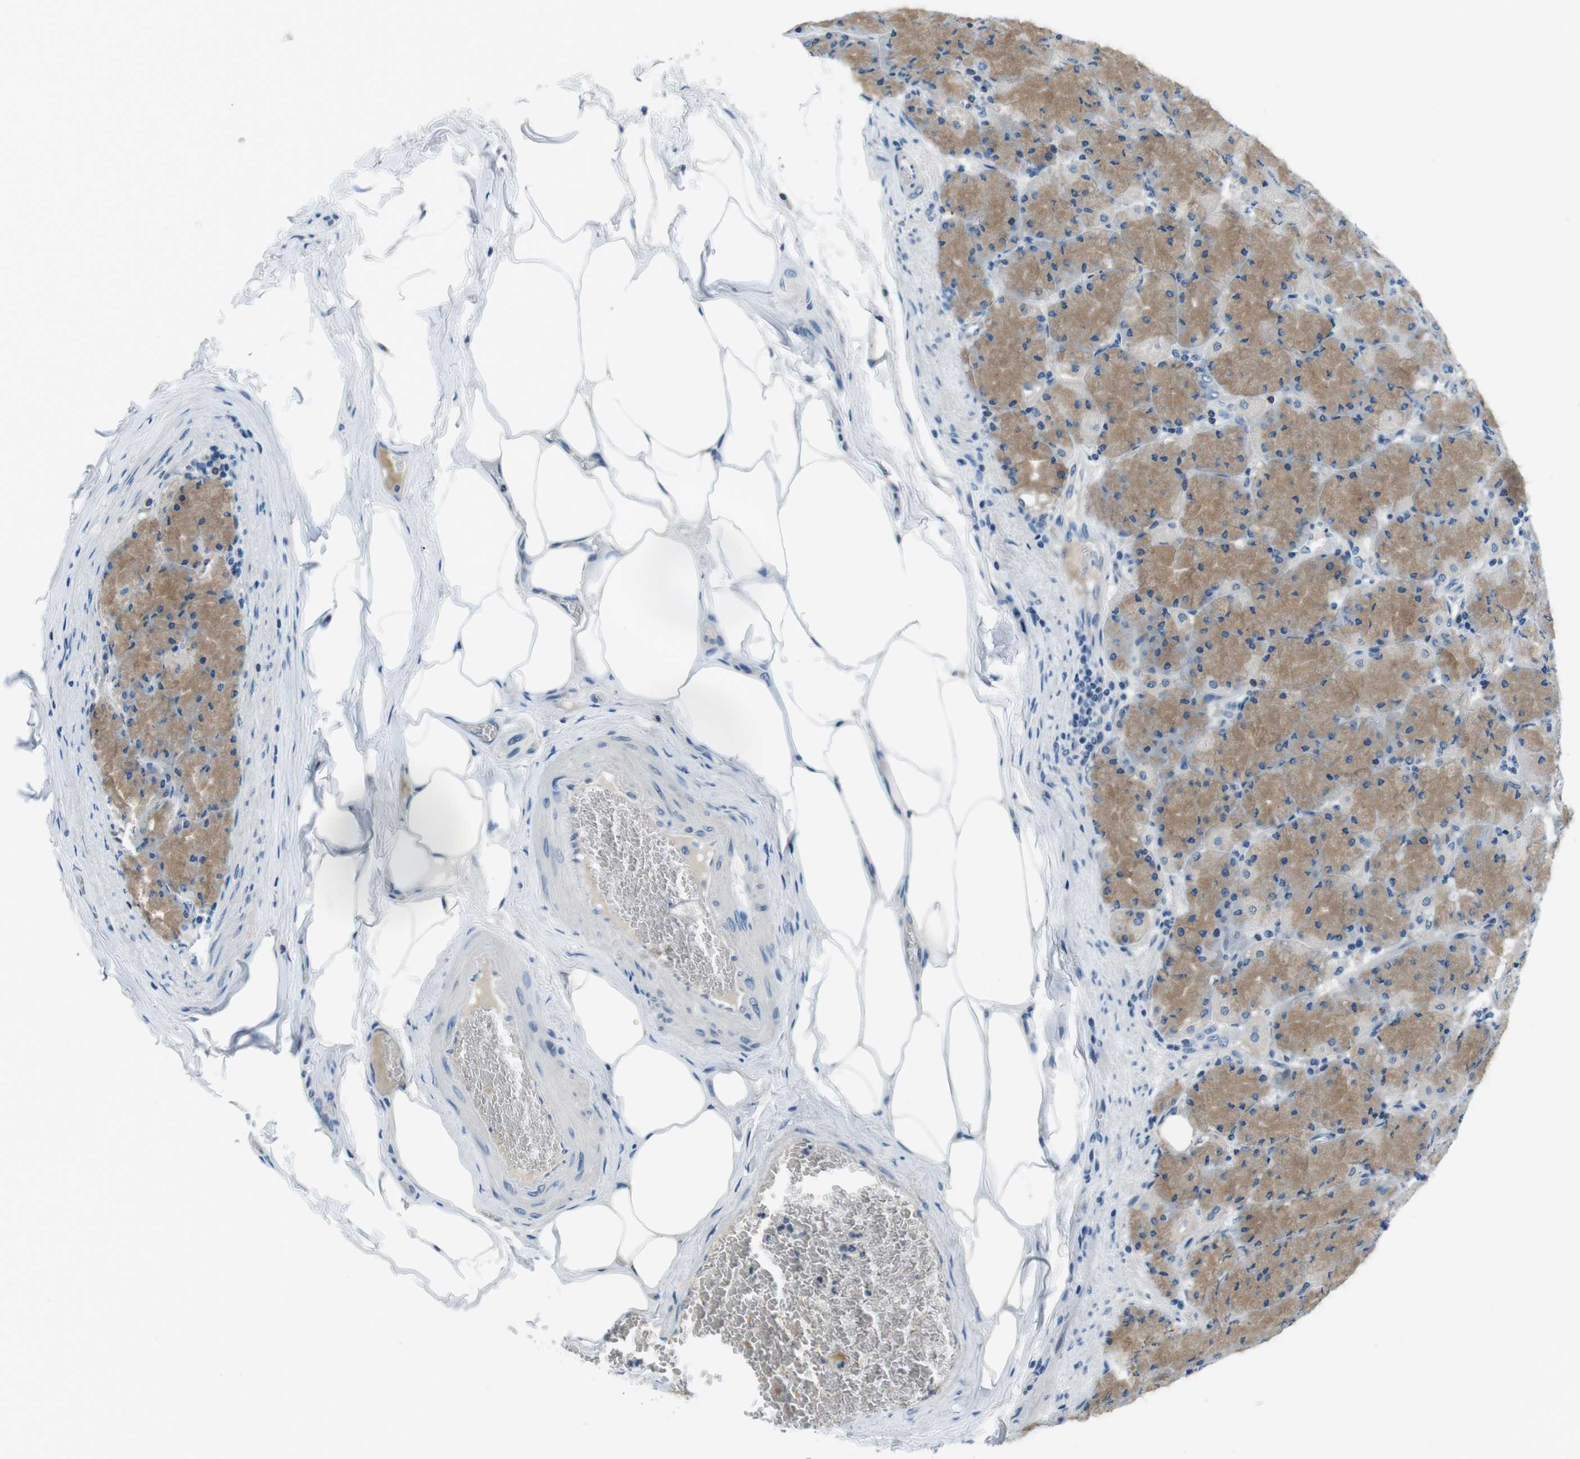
{"staining": {"intensity": "weak", "quantity": "25%-75%", "location": "cytoplasmic/membranous"}, "tissue": "stomach", "cell_type": "Glandular cells", "image_type": "normal", "snomed": [{"axis": "morphology", "description": "Normal tissue, NOS"}, {"axis": "topography", "description": "Stomach, upper"}], "caption": "Benign stomach demonstrates weak cytoplasmic/membranous staining in approximately 25%-75% of glandular cells, visualized by immunohistochemistry. (Stains: DAB (3,3'-diaminobenzidine) in brown, nuclei in blue, Microscopy: brightfield microscopy at high magnification).", "gene": "KCNJ5", "patient": {"sex": "female", "age": 56}}